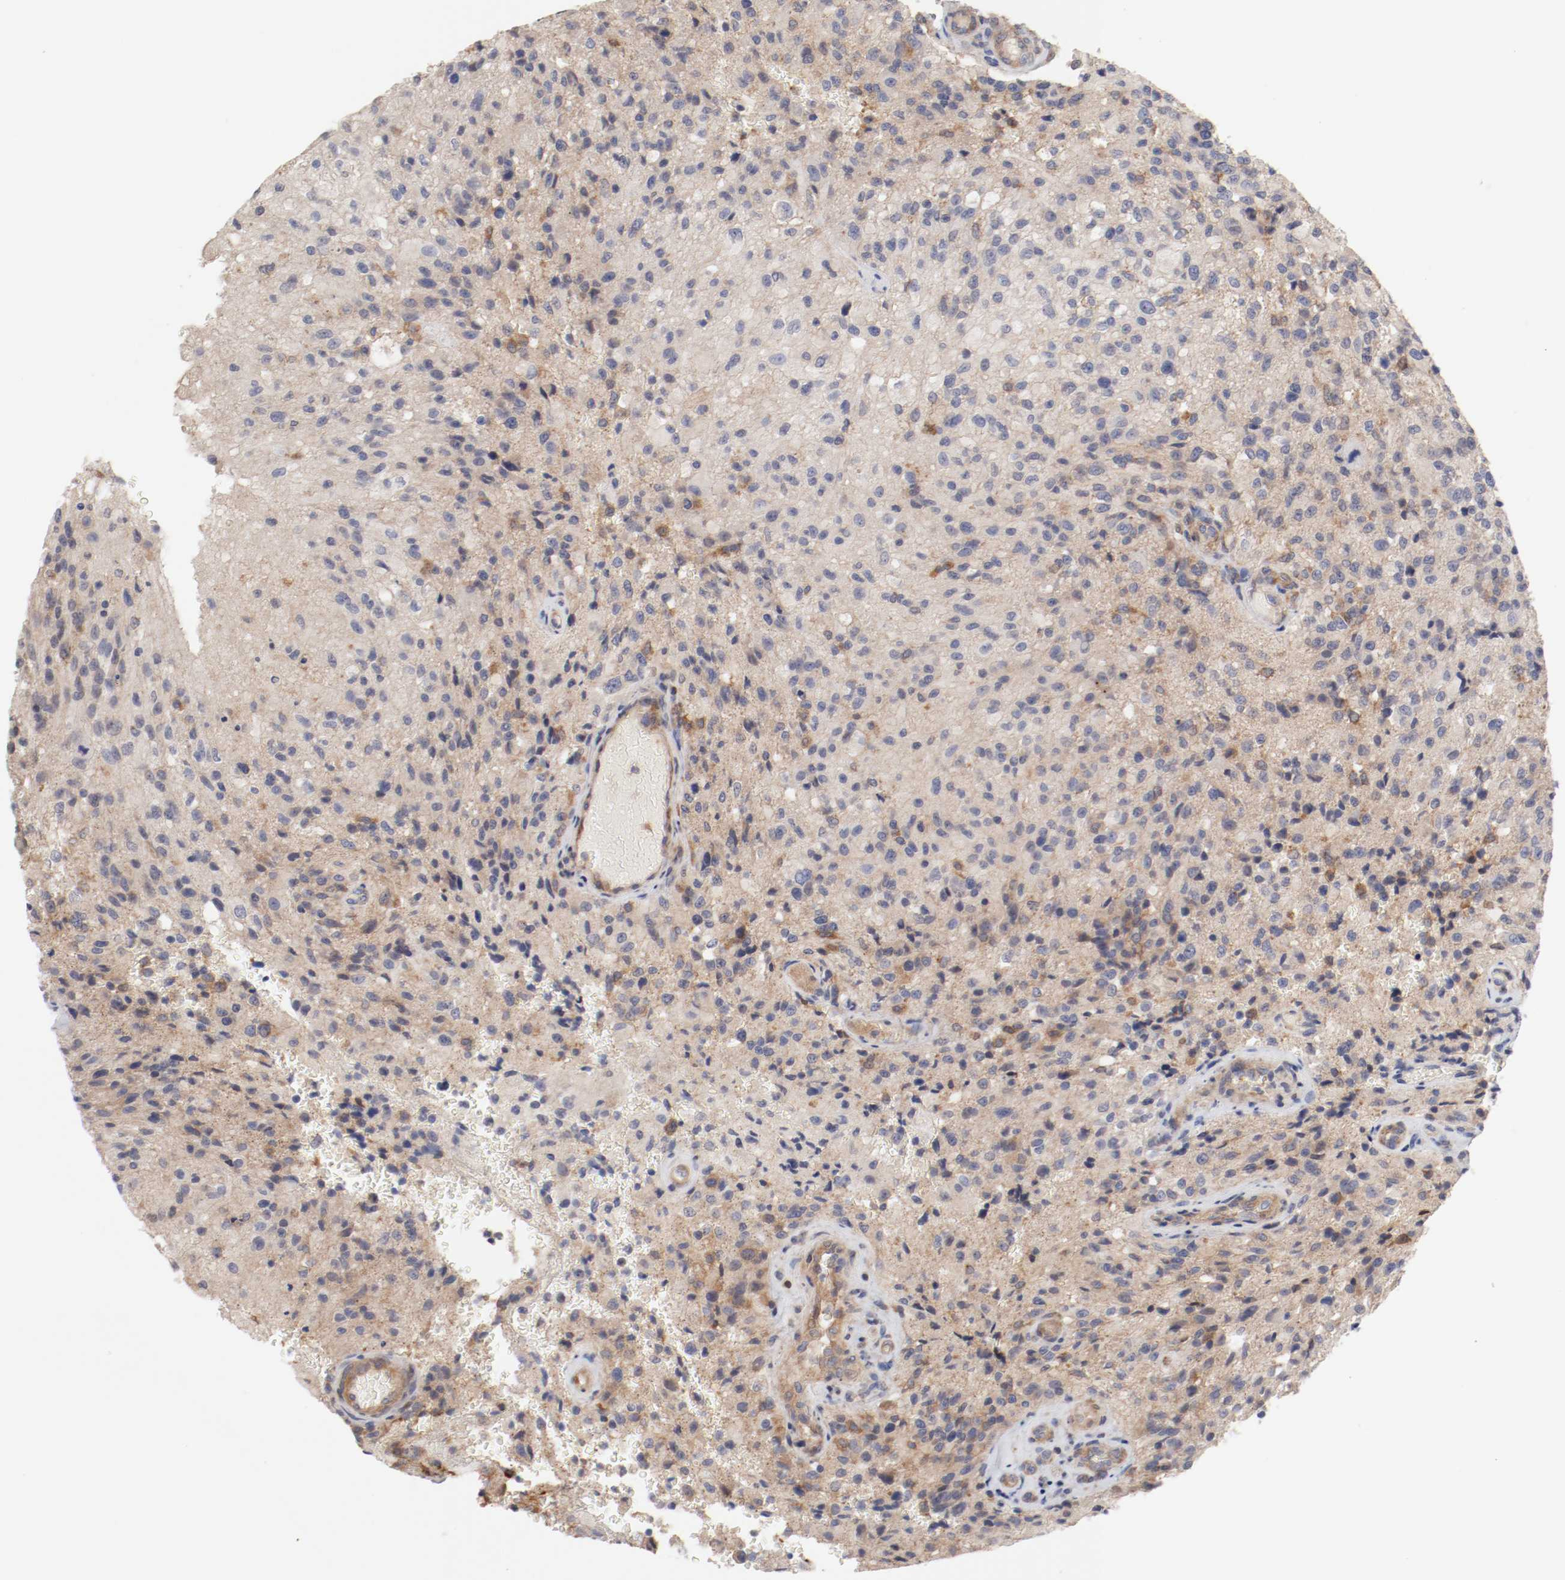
{"staining": {"intensity": "weak", "quantity": "25%-75%", "location": "cytoplasmic/membranous"}, "tissue": "glioma", "cell_type": "Tumor cells", "image_type": "cancer", "snomed": [{"axis": "morphology", "description": "Normal tissue, NOS"}, {"axis": "morphology", "description": "Glioma, malignant, High grade"}, {"axis": "topography", "description": "Cerebral cortex"}], "caption": "A histopathology image showing weak cytoplasmic/membranous expression in approximately 25%-75% of tumor cells in malignant high-grade glioma, as visualized by brown immunohistochemical staining.", "gene": "CBL", "patient": {"sex": "male", "age": 56}}